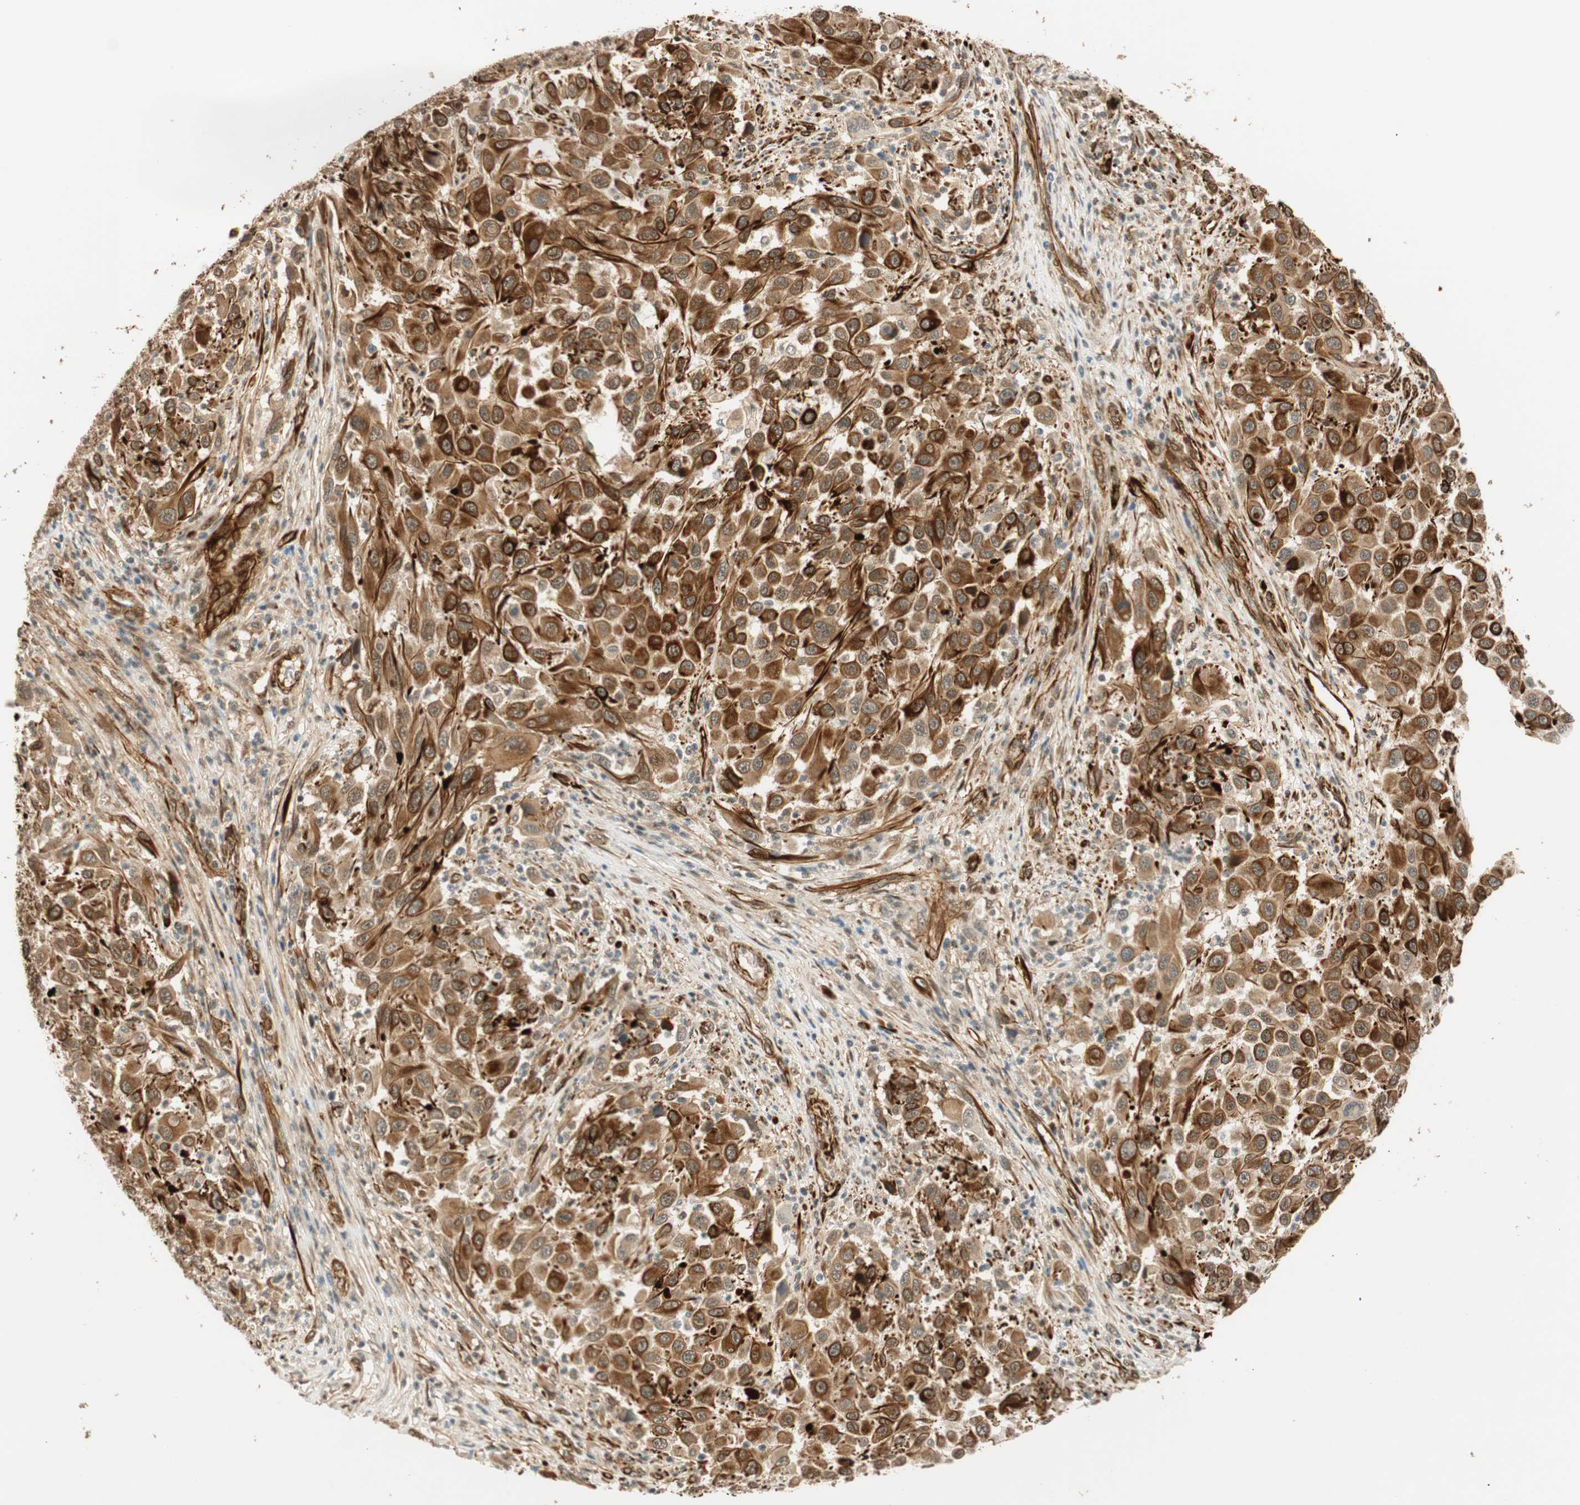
{"staining": {"intensity": "strong", "quantity": ">75%", "location": "cytoplasmic/membranous"}, "tissue": "melanoma", "cell_type": "Tumor cells", "image_type": "cancer", "snomed": [{"axis": "morphology", "description": "Malignant melanoma, Metastatic site"}, {"axis": "topography", "description": "Lymph node"}], "caption": "Melanoma stained with a protein marker reveals strong staining in tumor cells.", "gene": "NES", "patient": {"sex": "male", "age": 61}}